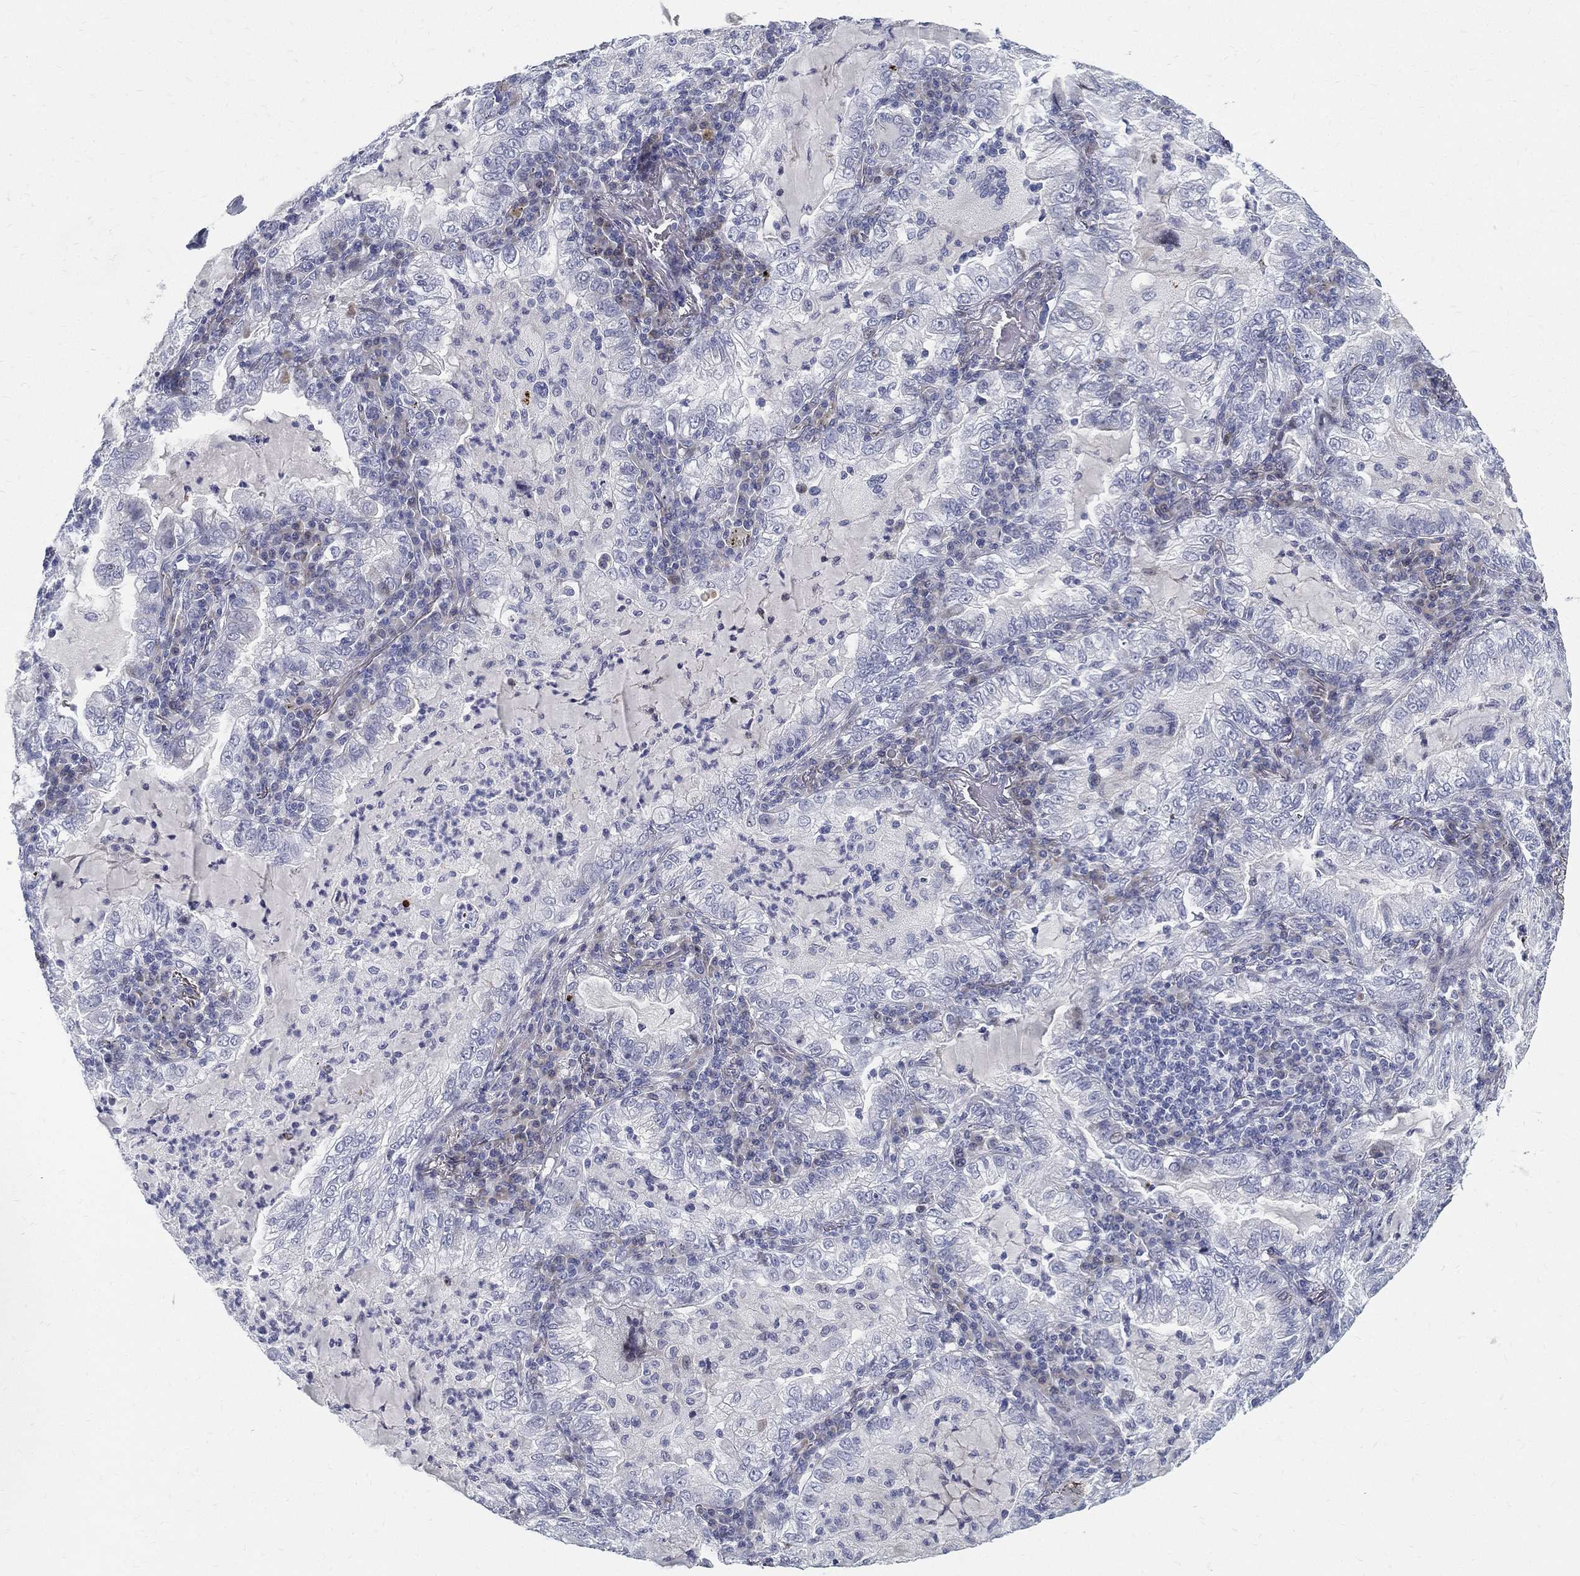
{"staining": {"intensity": "negative", "quantity": "none", "location": "none"}, "tissue": "lung cancer", "cell_type": "Tumor cells", "image_type": "cancer", "snomed": [{"axis": "morphology", "description": "Adenocarcinoma, NOS"}, {"axis": "topography", "description": "Lung"}], "caption": "DAB immunohistochemical staining of adenocarcinoma (lung) shows no significant positivity in tumor cells.", "gene": "SPPL2C", "patient": {"sex": "female", "age": 73}}